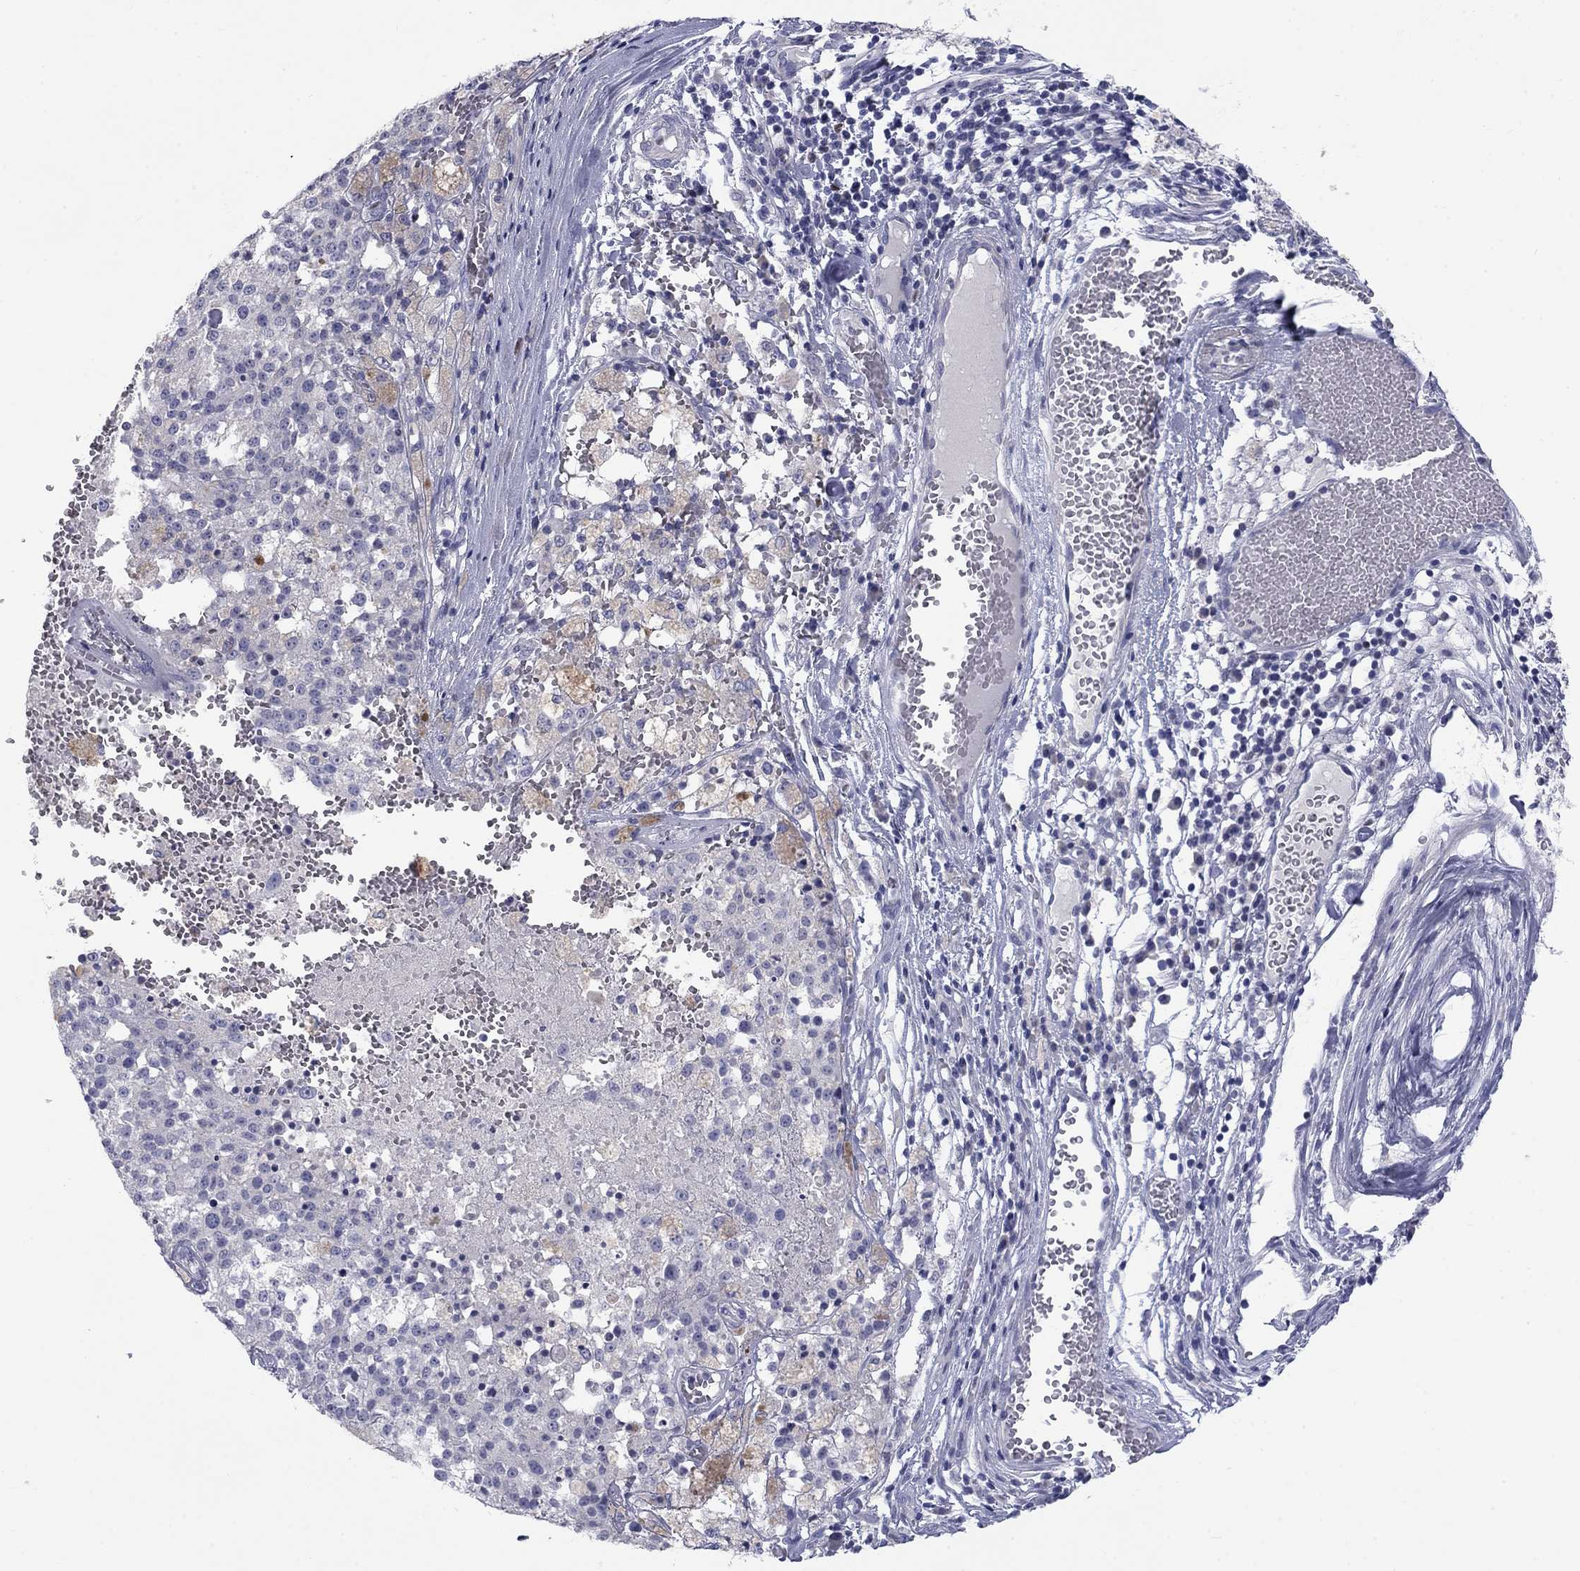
{"staining": {"intensity": "negative", "quantity": "none", "location": "none"}, "tissue": "melanoma", "cell_type": "Tumor cells", "image_type": "cancer", "snomed": [{"axis": "morphology", "description": "Malignant melanoma, Metastatic site"}, {"axis": "topography", "description": "Lymph node"}], "caption": "Immunohistochemistry histopathology image of neoplastic tissue: human malignant melanoma (metastatic site) stained with DAB exhibits no significant protein positivity in tumor cells. (DAB immunohistochemistry (IHC) visualized using brightfield microscopy, high magnification).", "gene": "CACNA1A", "patient": {"sex": "female", "age": 64}}